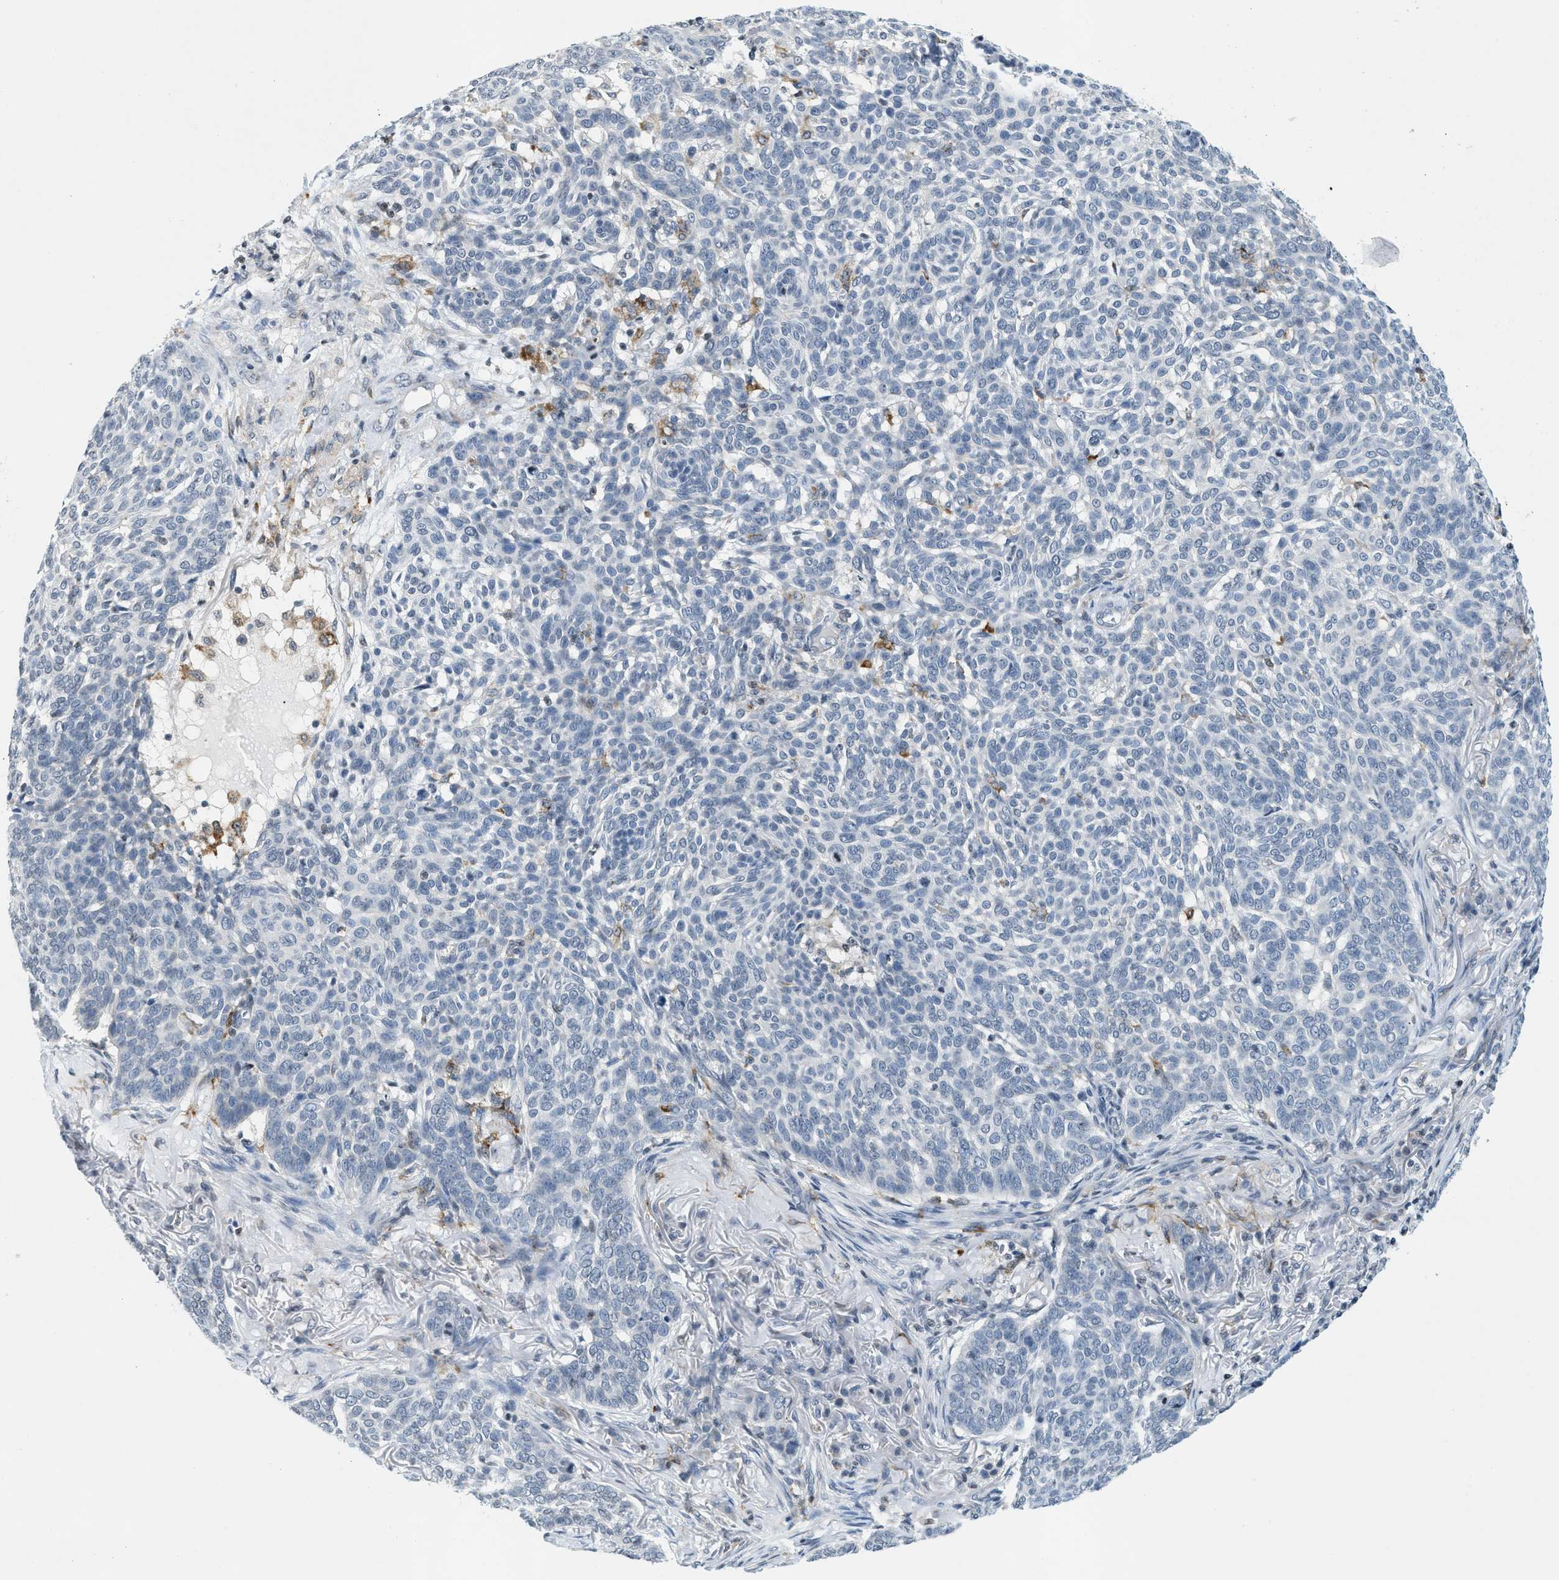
{"staining": {"intensity": "negative", "quantity": "none", "location": "none"}, "tissue": "skin cancer", "cell_type": "Tumor cells", "image_type": "cancer", "snomed": [{"axis": "morphology", "description": "Basal cell carcinoma"}, {"axis": "topography", "description": "Skin"}], "caption": "The histopathology image displays no significant positivity in tumor cells of skin basal cell carcinoma.", "gene": "UVRAG", "patient": {"sex": "male", "age": 85}}